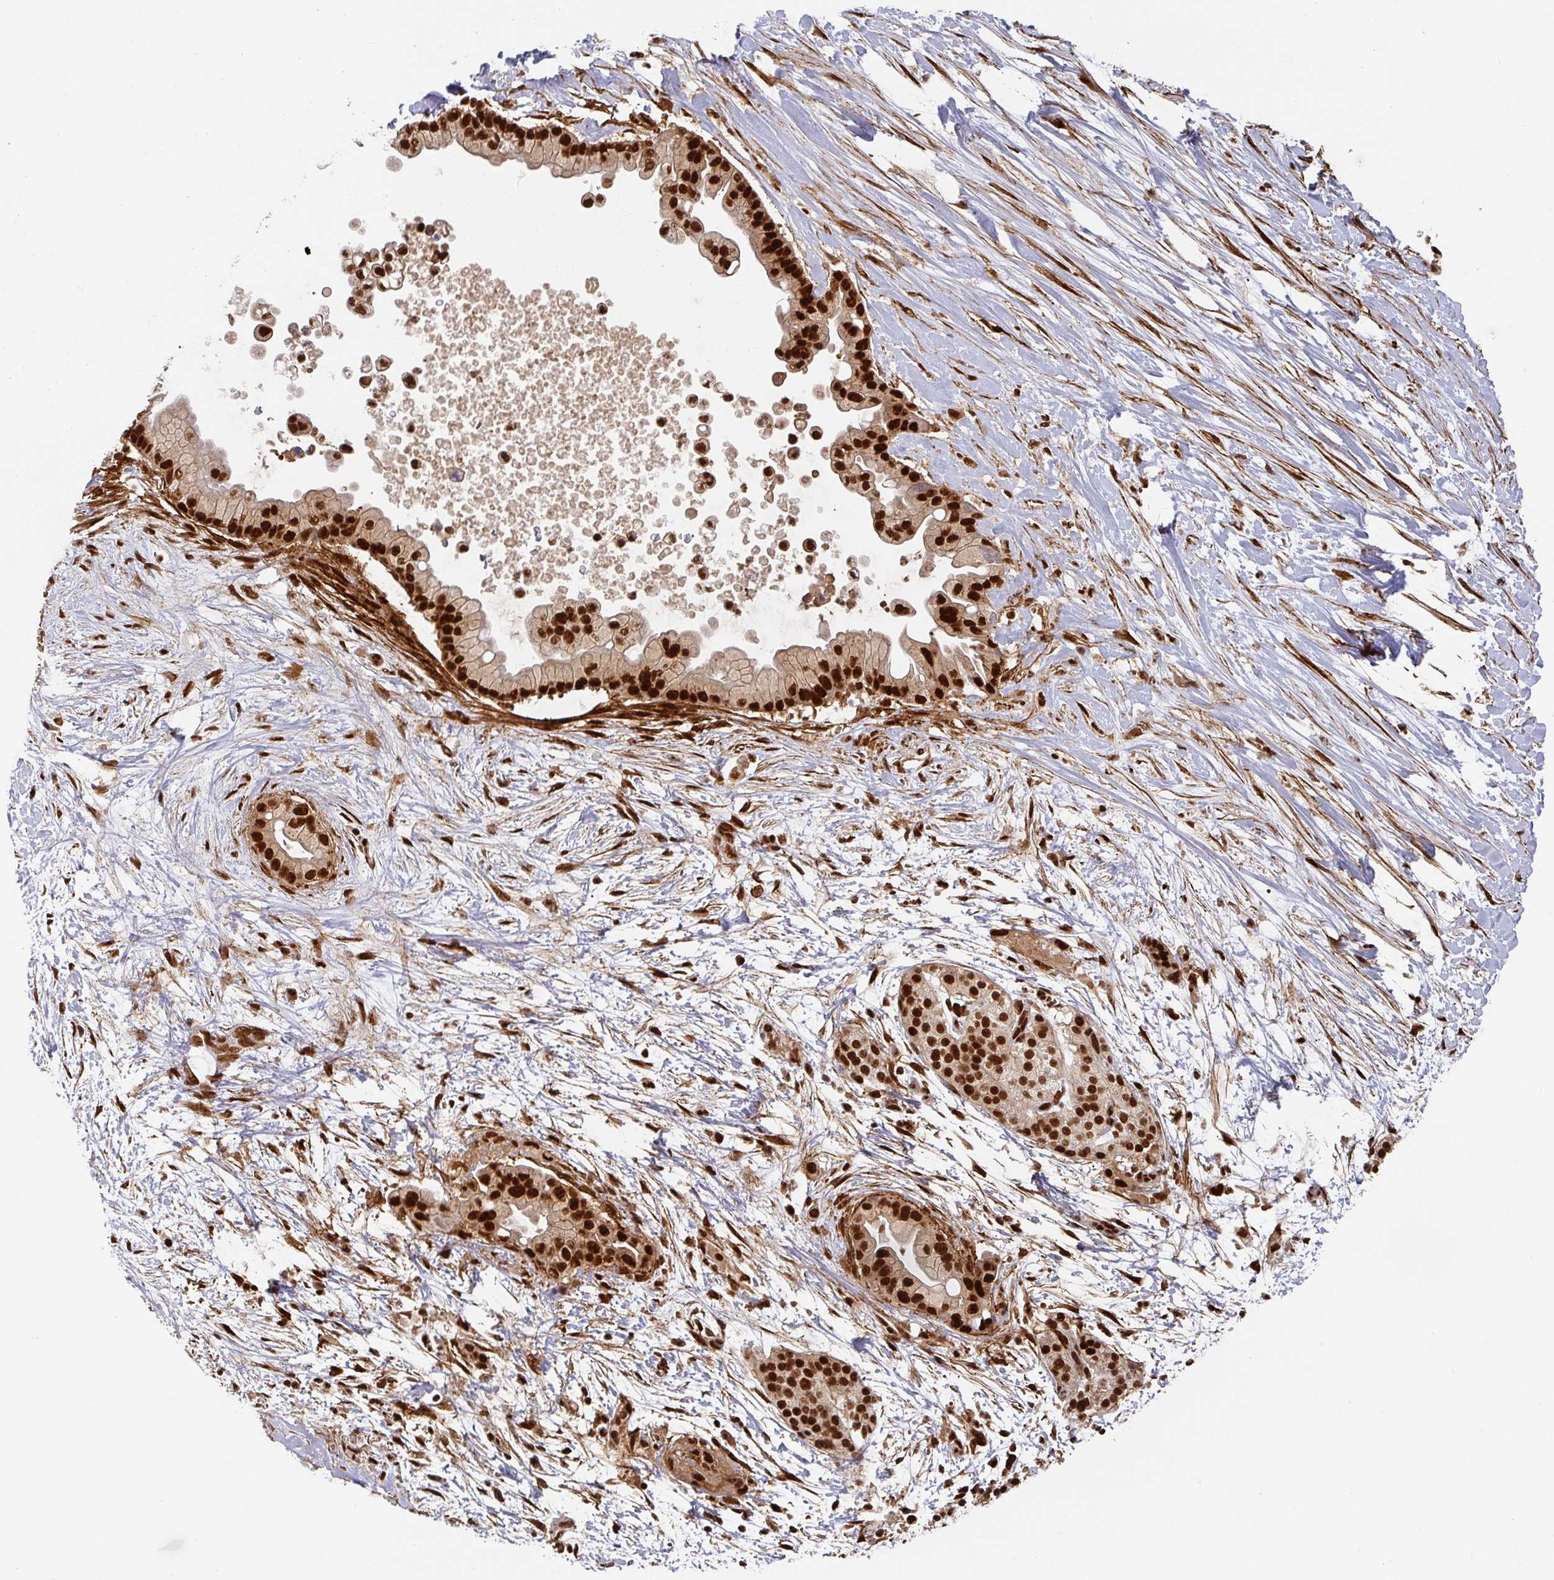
{"staining": {"intensity": "strong", "quantity": ">75%", "location": "nuclear"}, "tissue": "pancreatic cancer", "cell_type": "Tumor cells", "image_type": "cancer", "snomed": [{"axis": "morphology", "description": "Adenocarcinoma, NOS"}, {"axis": "topography", "description": "Pancreas"}], "caption": "DAB (3,3'-diaminobenzidine) immunohistochemical staining of pancreatic cancer (adenocarcinoma) shows strong nuclear protein staining in about >75% of tumor cells.", "gene": "DIDO1", "patient": {"sex": "female", "age": 69}}